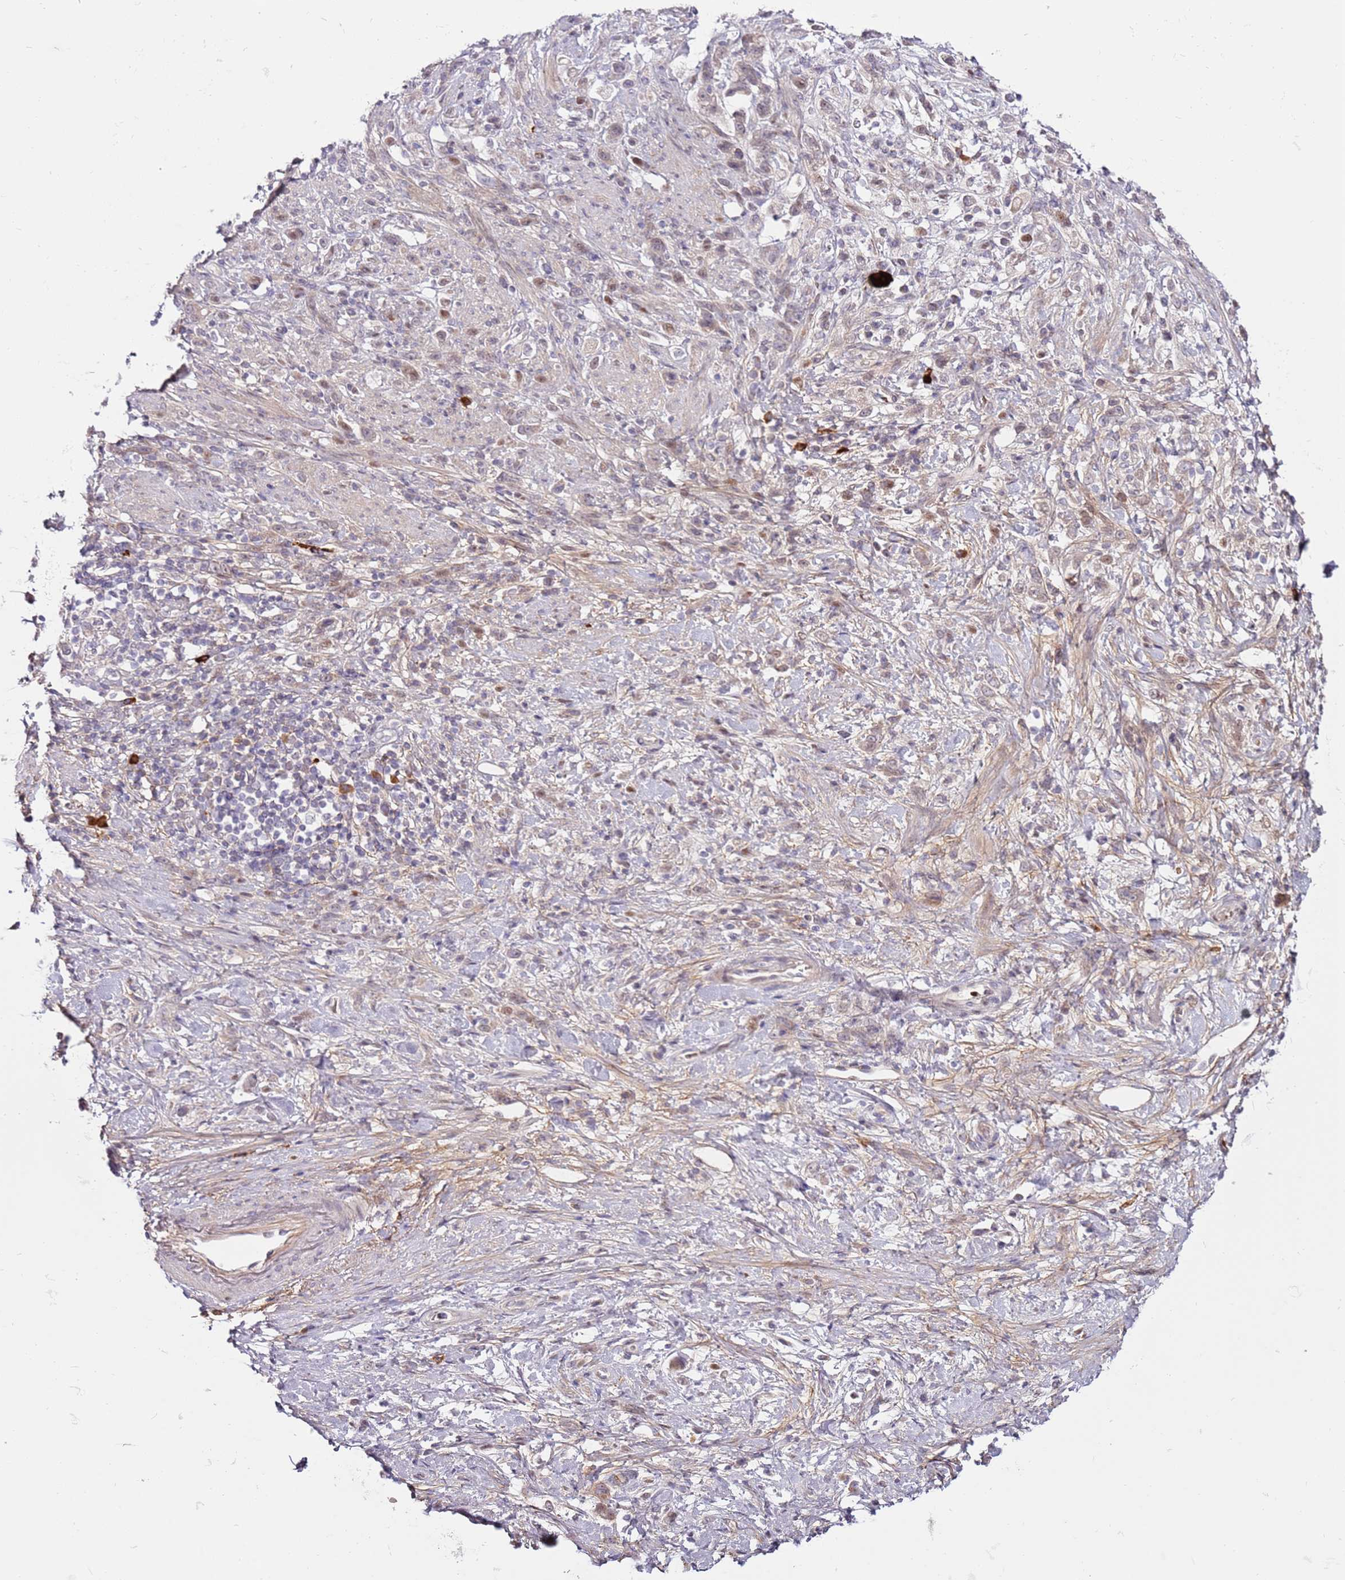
{"staining": {"intensity": "weak", "quantity": "<25%", "location": "cytoplasmic/membranous"}, "tissue": "stomach cancer", "cell_type": "Tumor cells", "image_type": "cancer", "snomed": [{"axis": "morphology", "description": "Adenocarcinoma, NOS"}, {"axis": "topography", "description": "Stomach"}], "caption": "This photomicrograph is of stomach cancer stained with immunohistochemistry to label a protein in brown with the nuclei are counter-stained blue. There is no expression in tumor cells.", "gene": "MTG2", "patient": {"sex": "female", "age": 60}}